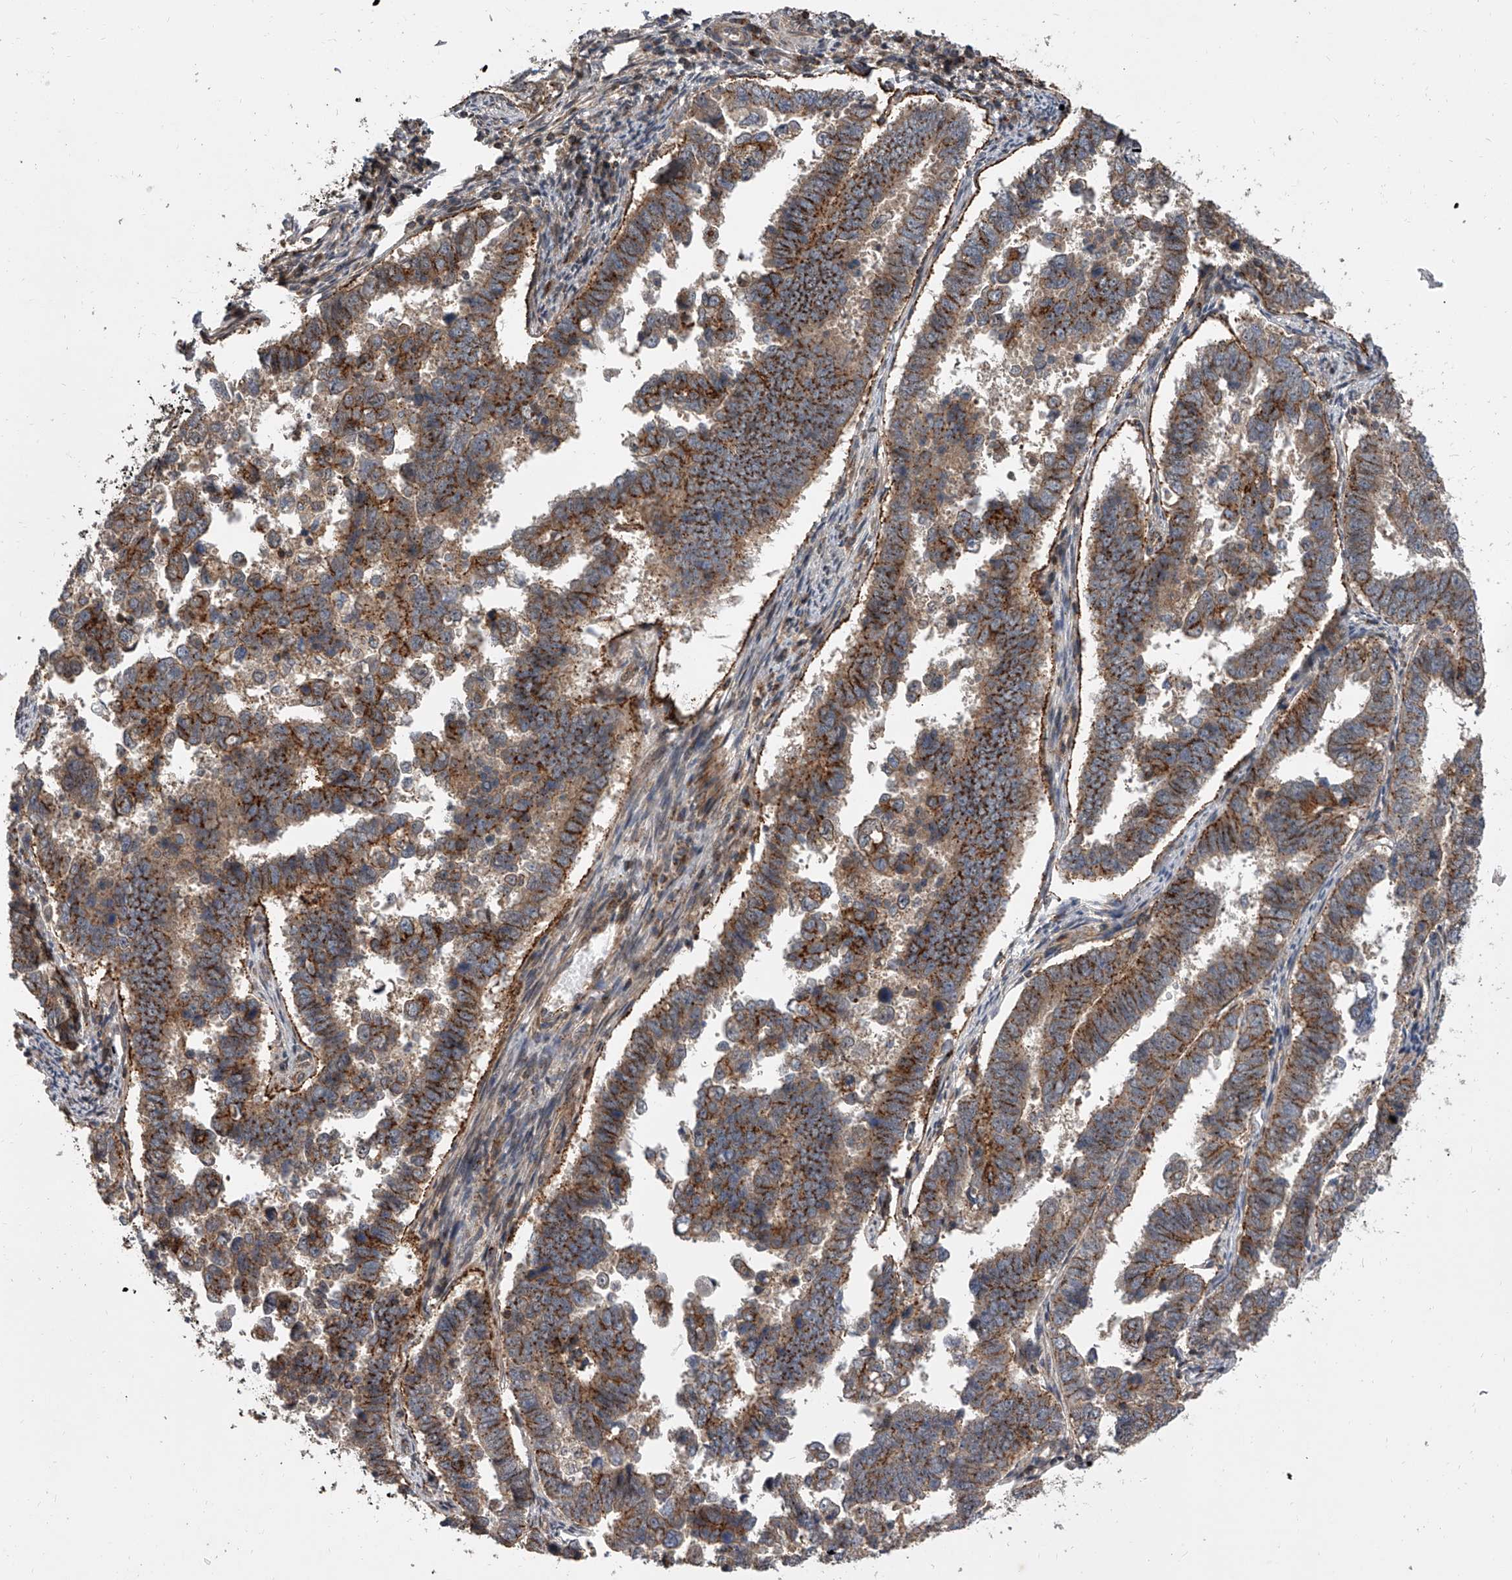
{"staining": {"intensity": "strong", "quantity": ">75%", "location": "cytoplasmic/membranous"}, "tissue": "endometrial cancer", "cell_type": "Tumor cells", "image_type": "cancer", "snomed": [{"axis": "morphology", "description": "Adenocarcinoma, NOS"}, {"axis": "topography", "description": "Endometrium"}], "caption": "The immunohistochemical stain highlights strong cytoplasmic/membranous positivity in tumor cells of endometrial cancer (adenocarcinoma) tissue.", "gene": "USP47", "patient": {"sex": "female", "age": 75}}